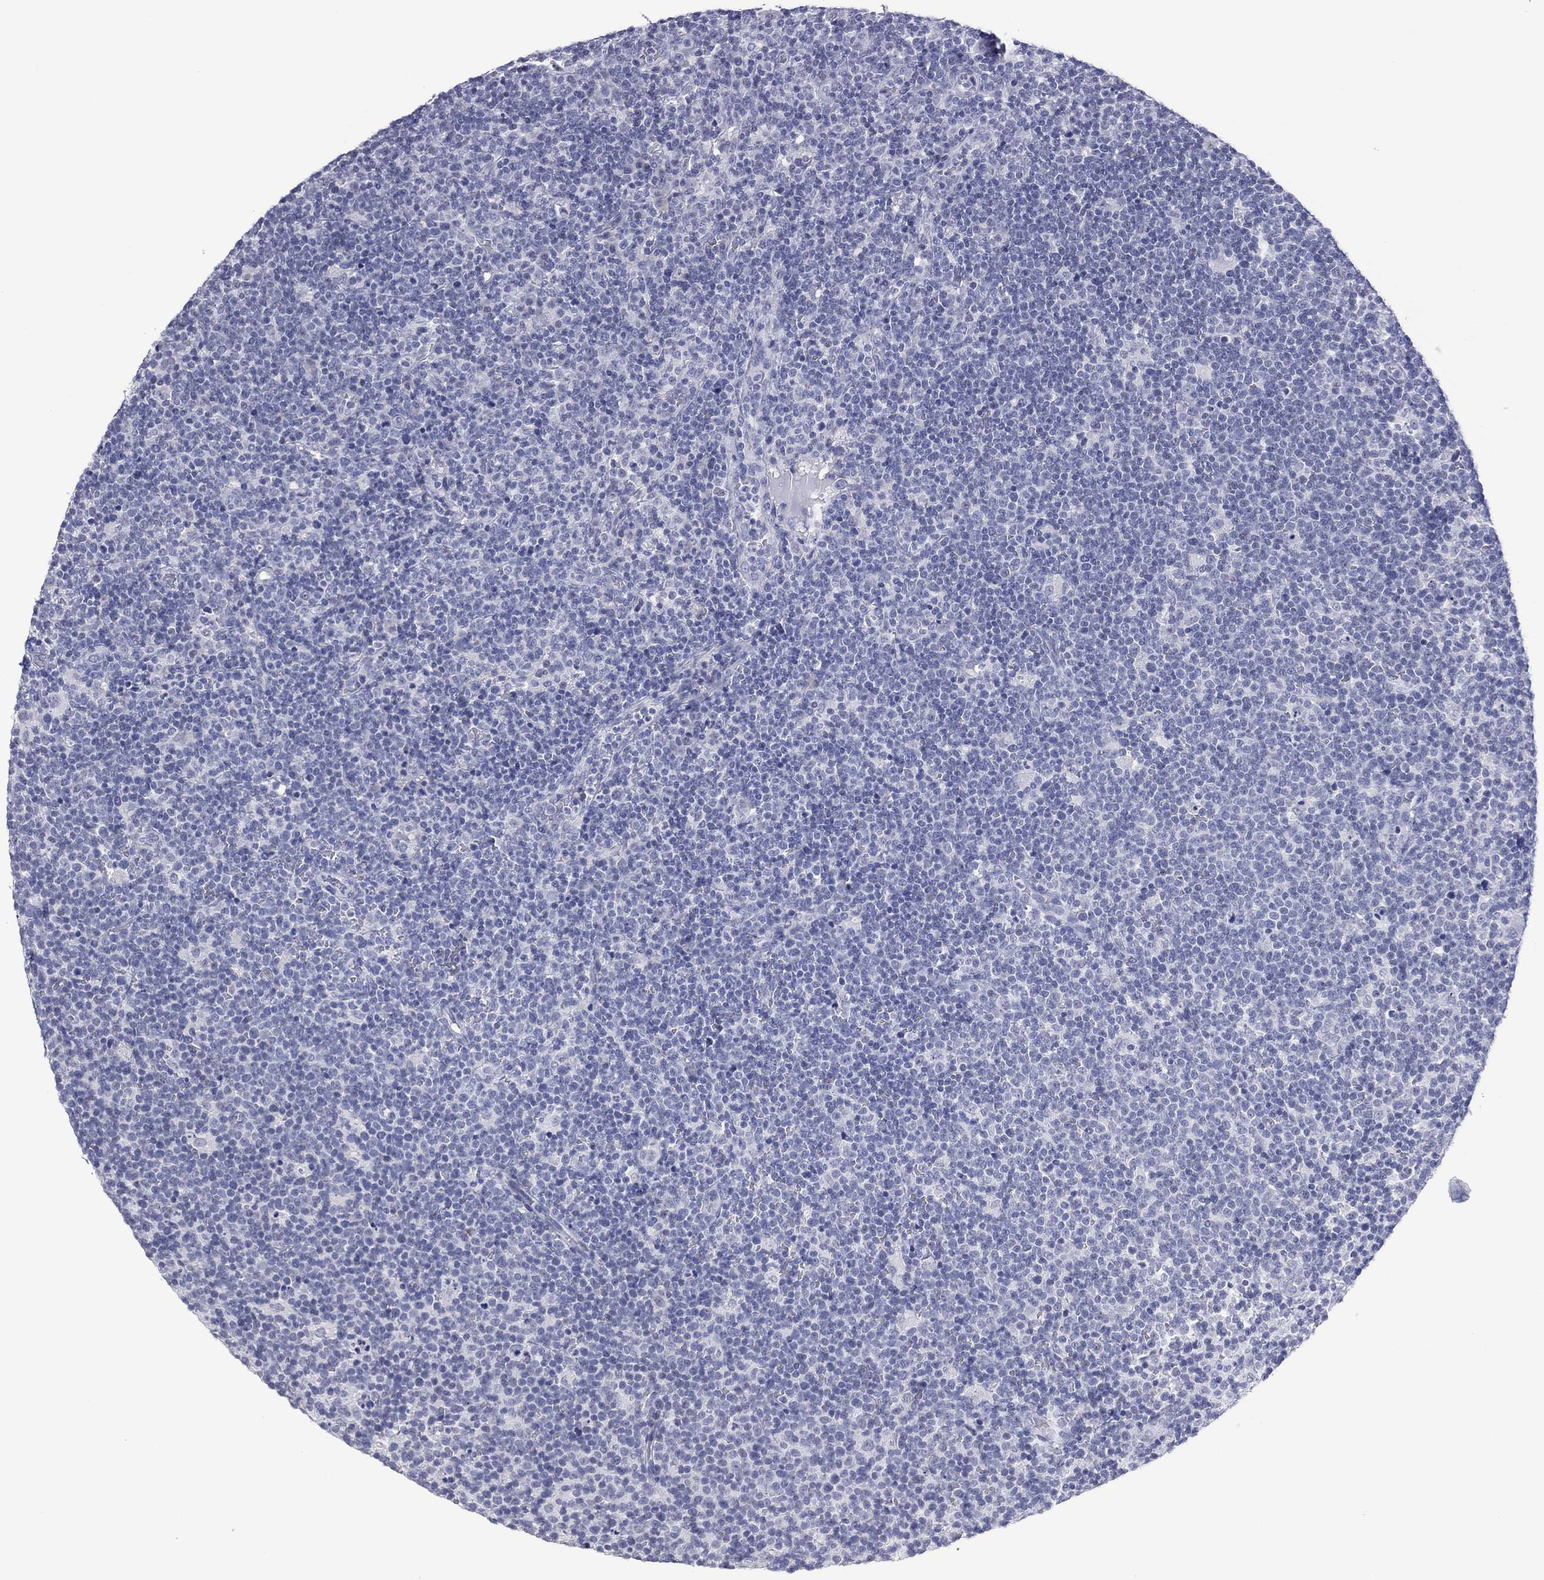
{"staining": {"intensity": "negative", "quantity": "none", "location": "none"}, "tissue": "lymphoma", "cell_type": "Tumor cells", "image_type": "cancer", "snomed": [{"axis": "morphology", "description": "Malignant lymphoma, non-Hodgkin's type, High grade"}, {"axis": "topography", "description": "Lymph node"}], "caption": "Malignant lymphoma, non-Hodgkin's type (high-grade) stained for a protein using immunohistochemistry shows no positivity tumor cells.", "gene": "UTF1", "patient": {"sex": "male", "age": 61}}